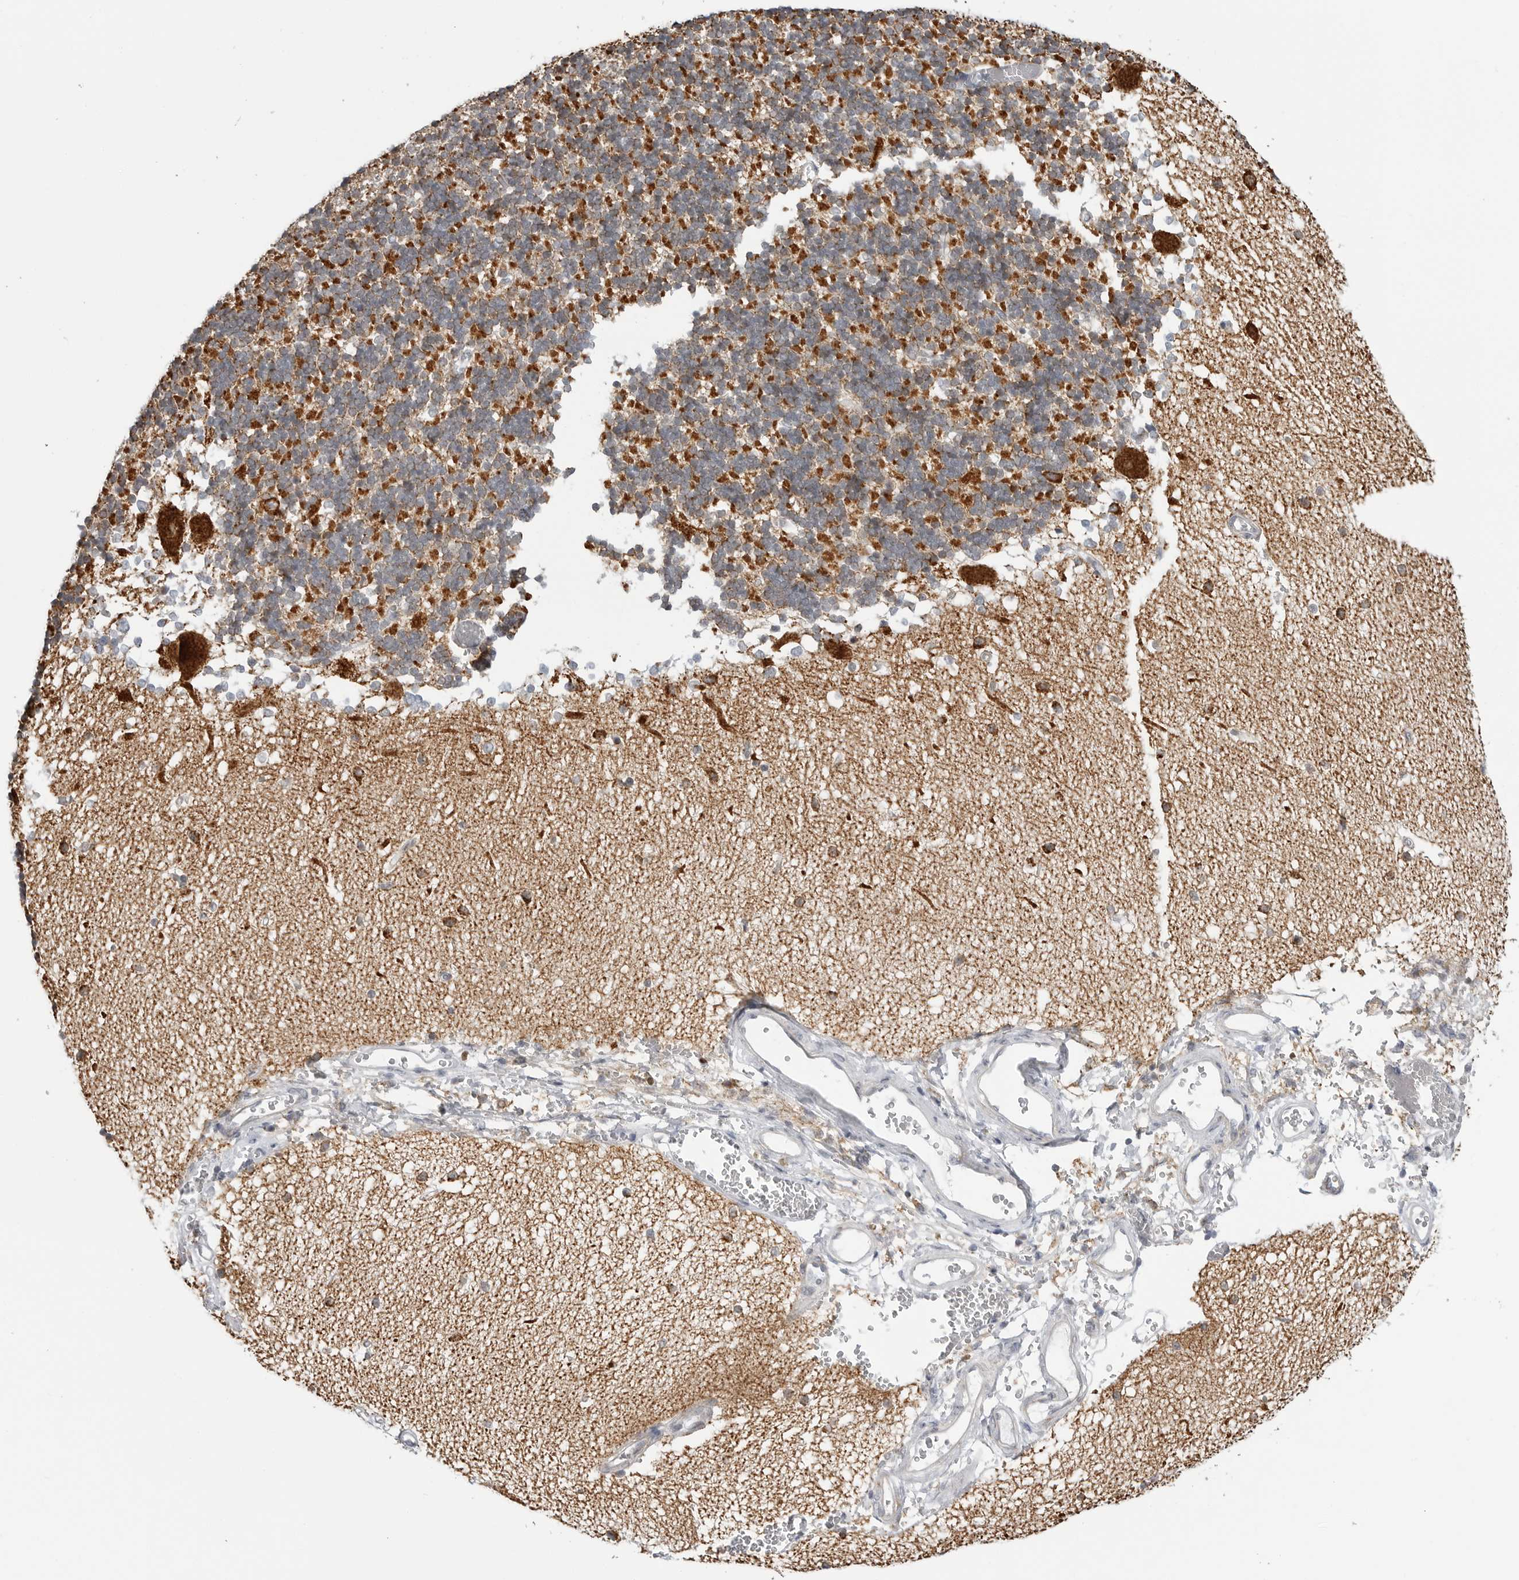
{"staining": {"intensity": "strong", "quantity": "<25%", "location": "cytoplasmic/membranous"}, "tissue": "cerebellum", "cell_type": "Cells in granular layer", "image_type": "normal", "snomed": [{"axis": "morphology", "description": "Normal tissue, NOS"}, {"axis": "topography", "description": "Cerebellum"}], "caption": "IHC of benign cerebellum reveals medium levels of strong cytoplasmic/membranous staining in approximately <25% of cells in granular layer.", "gene": "COX5A", "patient": {"sex": "male", "age": 37}}